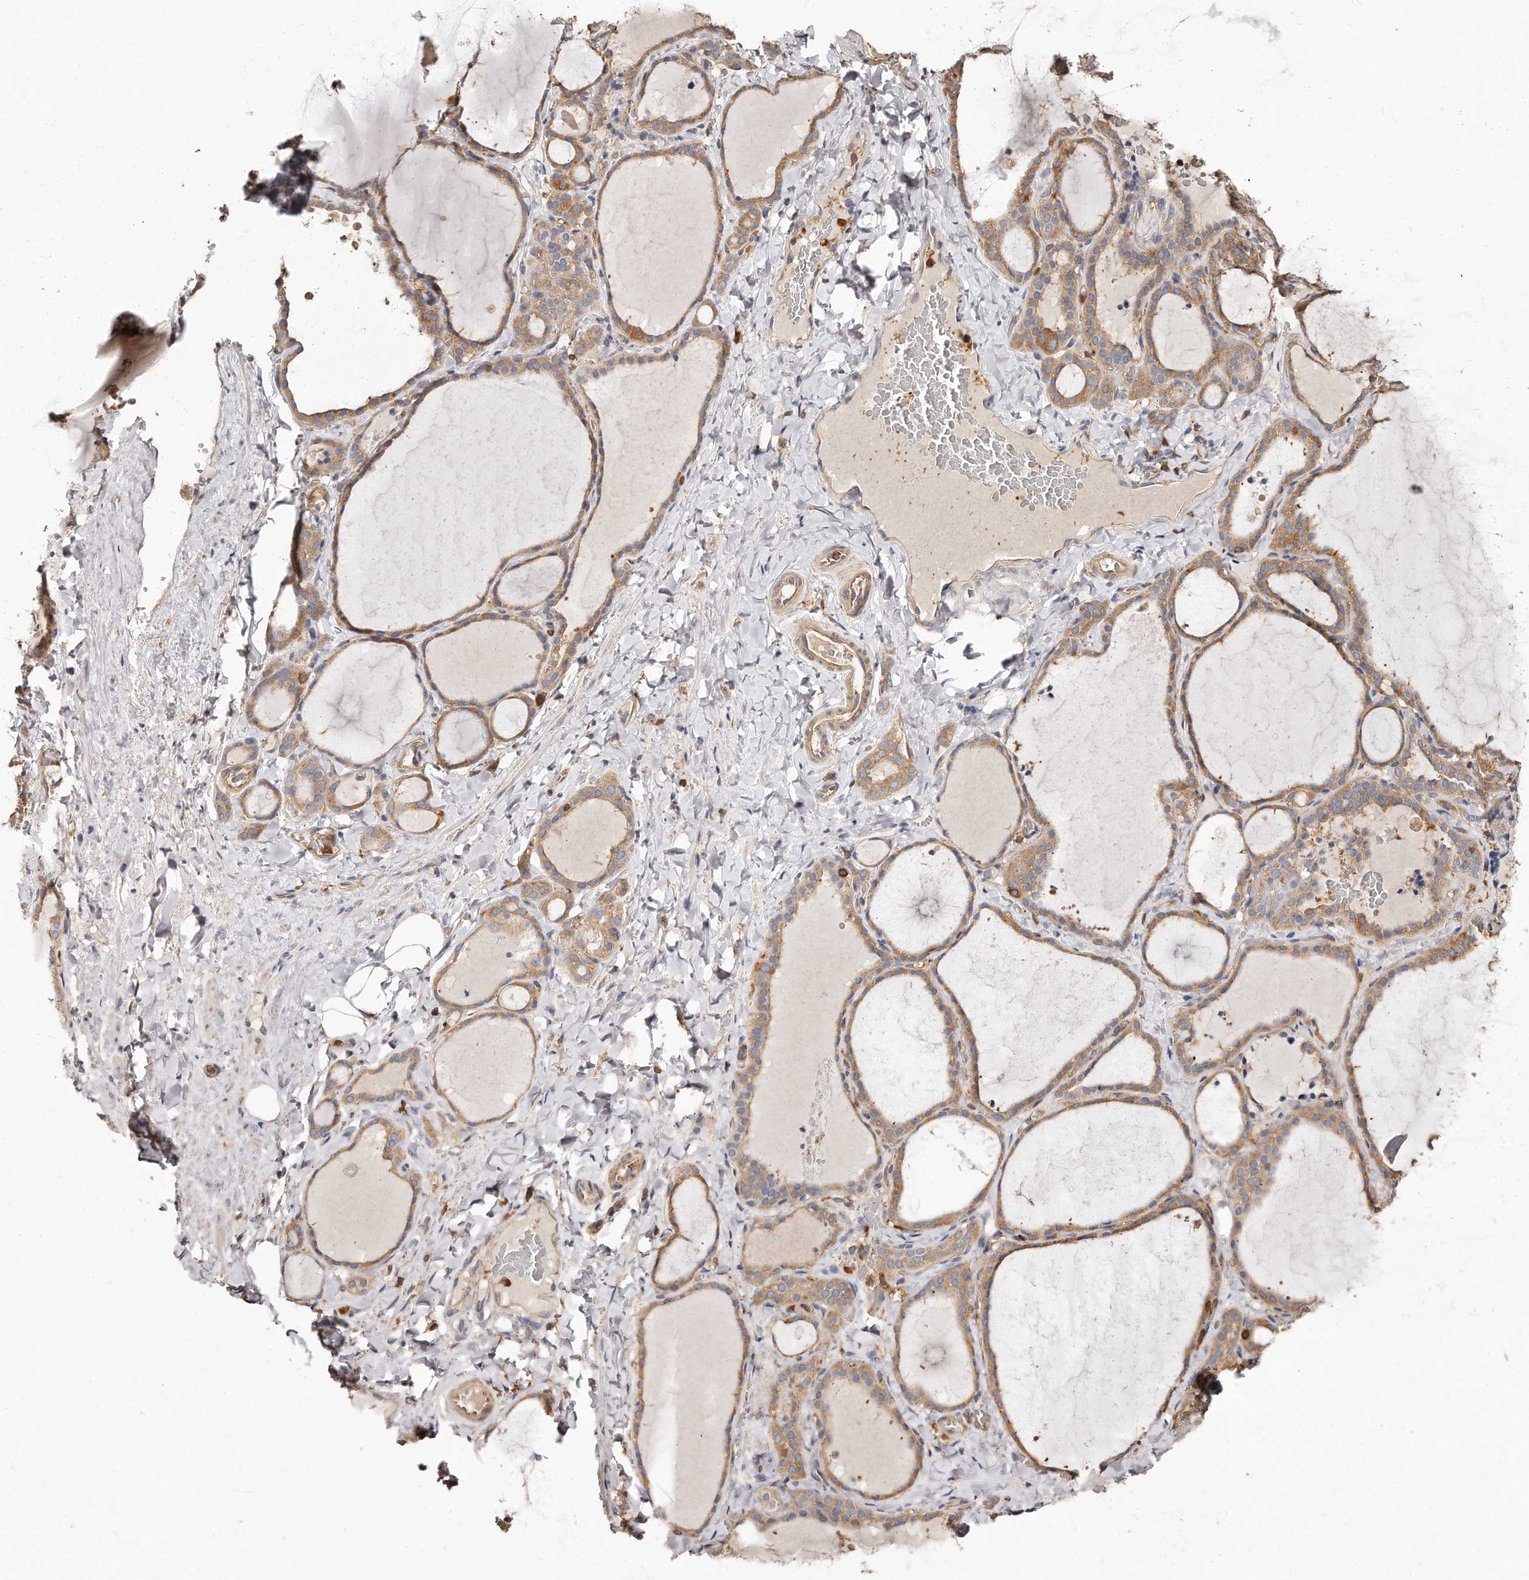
{"staining": {"intensity": "moderate", "quantity": ">75%", "location": "cytoplasmic/membranous"}, "tissue": "thyroid gland", "cell_type": "Glandular cells", "image_type": "normal", "snomed": [{"axis": "morphology", "description": "Normal tissue, NOS"}, {"axis": "topography", "description": "Thyroid gland"}], "caption": "Moderate cytoplasmic/membranous expression for a protein is appreciated in approximately >75% of glandular cells of unremarkable thyroid gland using immunohistochemistry (IHC).", "gene": "CAP1", "patient": {"sex": "female", "age": 22}}